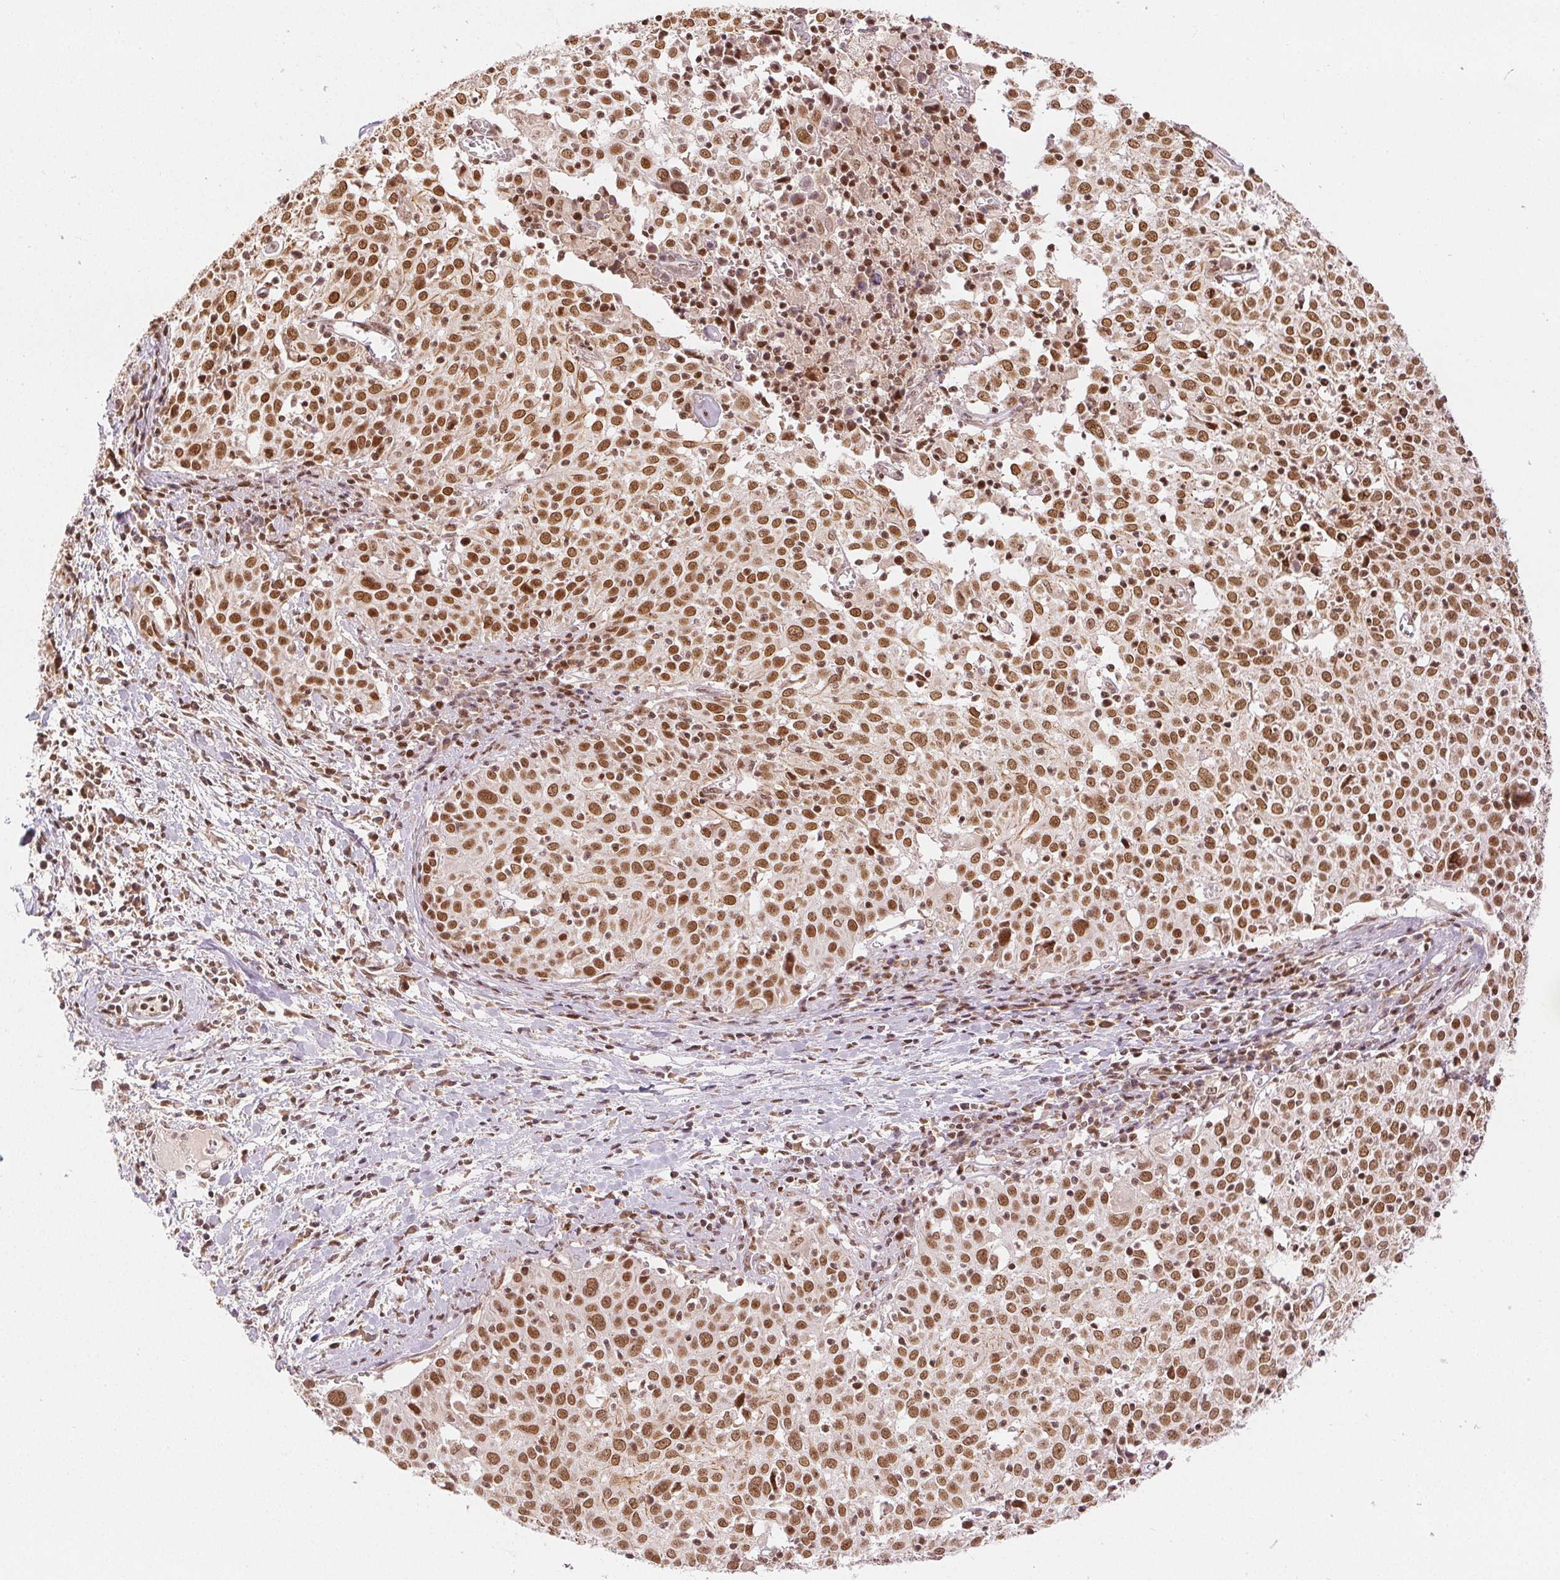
{"staining": {"intensity": "moderate", "quantity": ">75%", "location": "nuclear"}, "tissue": "cervical cancer", "cell_type": "Tumor cells", "image_type": "cancer", "snomed": [{"axis": "morphology", "description": "Squamous cell carcinoma, NOS"}, {"axis": "topography", "description": "Cervix"}], "caption": "DAB immunohistochemical staining of squamous cell carcinoma (cervical) exhibits moderate nuclear protein expression in approximately >75% of tumor cells.", "gene": "DEK", "patient": {"sex": "female", "age": 39}}